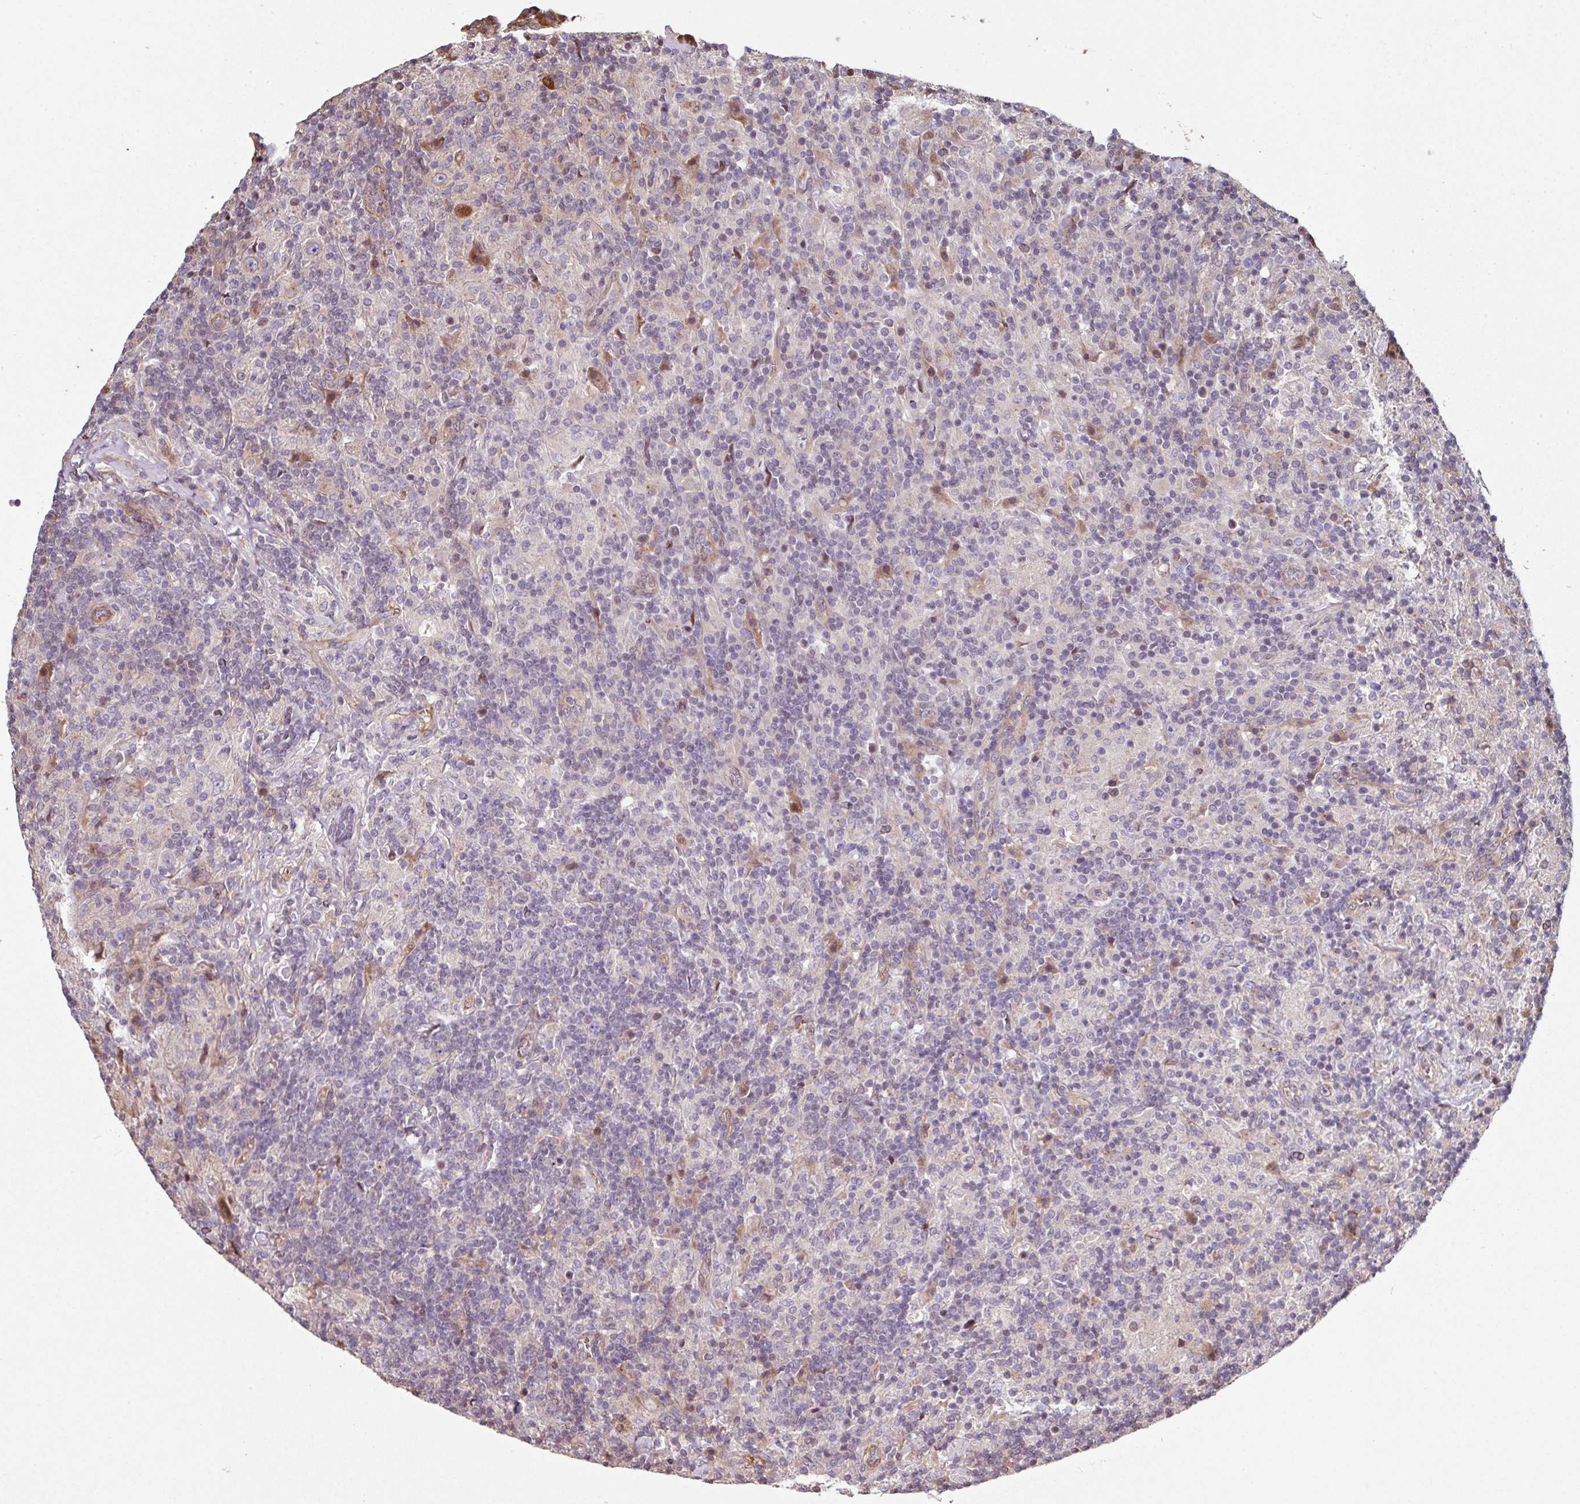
{"staining": {"intensity": "weak", "quantity": "<25%", "location": "cytoplasmic/membranous"}, "tissue": "lymphoma", "cell_type": "Tumor cells", "image_type": "cancer", "snomed": [{"axis": "morphology", "description": "Hodgkin's disease, NOS"}, {"axis": "topography", "description": "Lymph node"}], "caption": "Histopathology image shows no significant protein positivity in tumor cells of lymphoma.", "gene": "ANO9", "patient": {"sex": "male", "age": 70}}